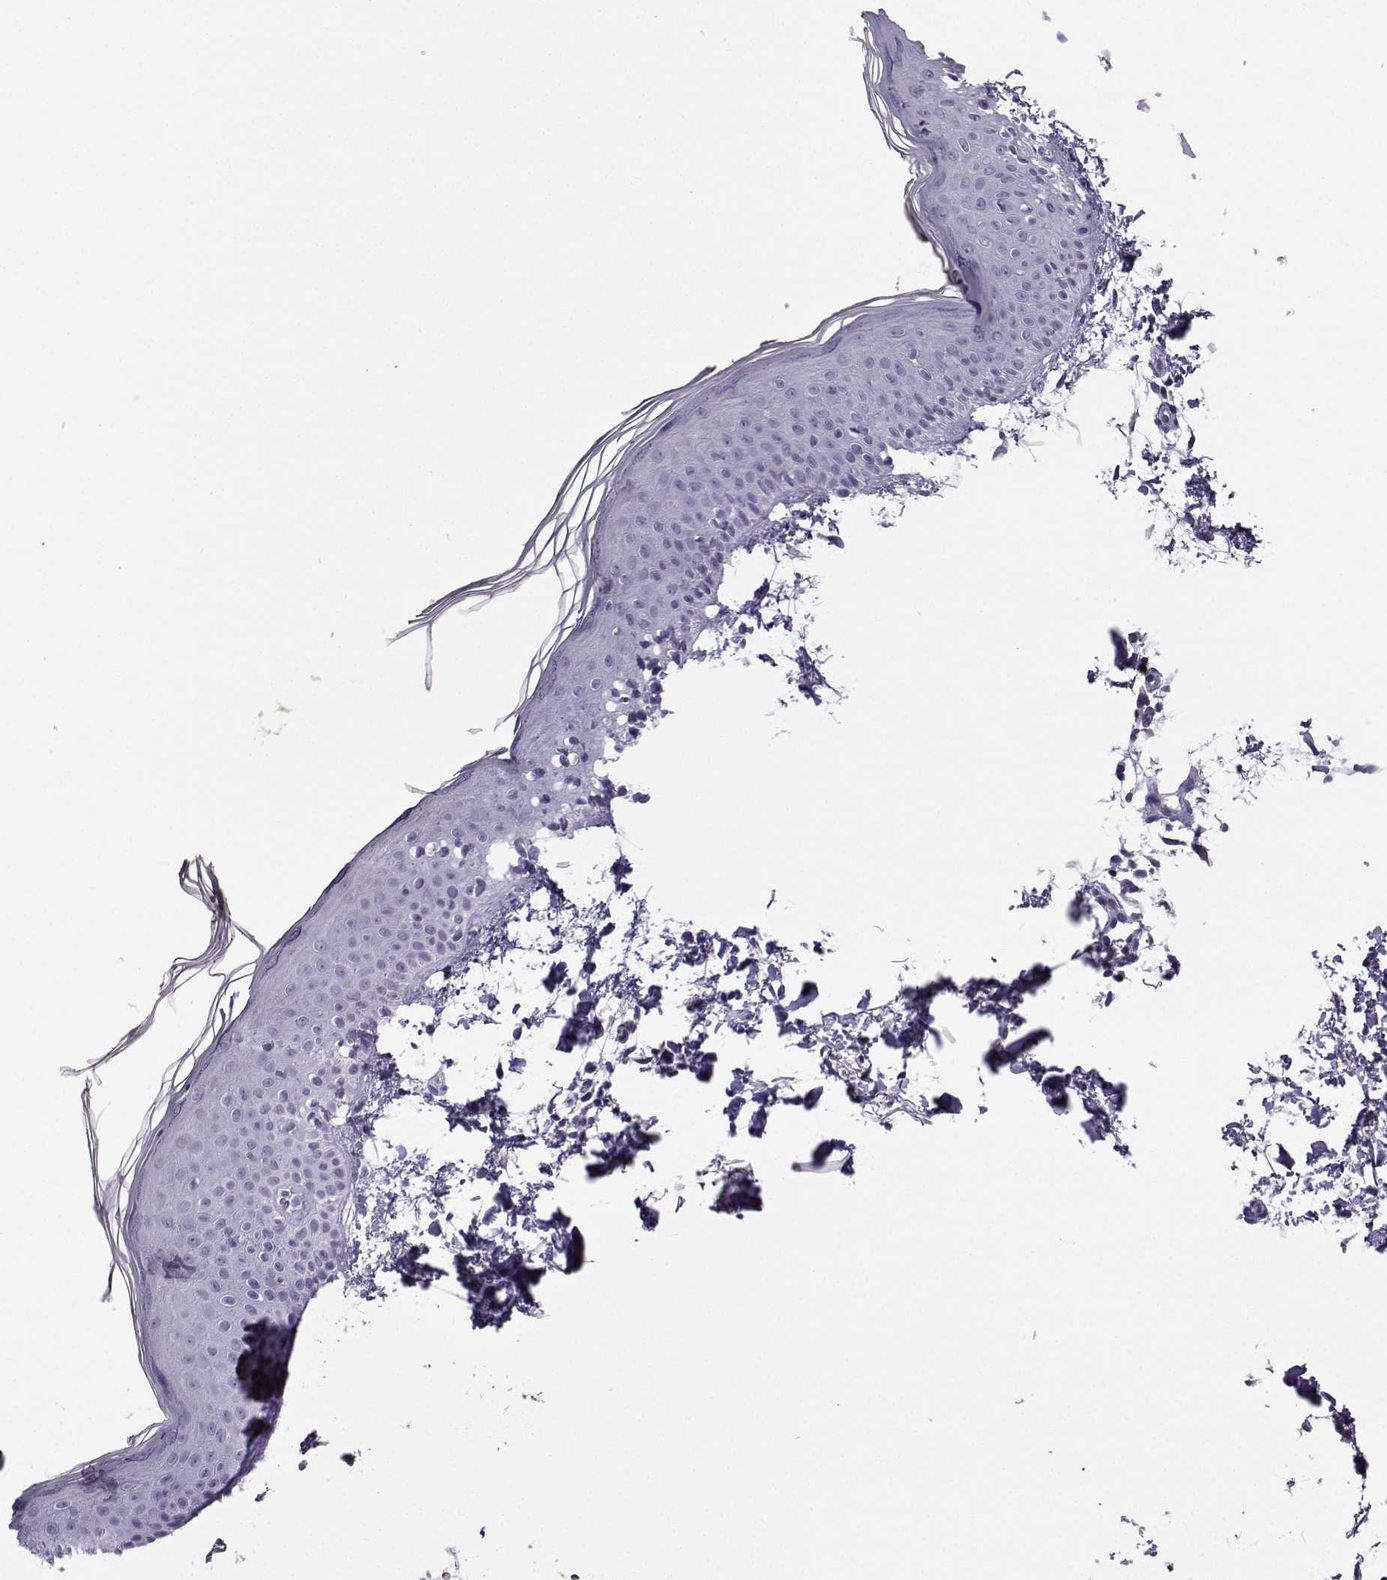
{"staining": {"intensity": "negative", "quantity": "none", "location": "none"}, "tissue": "skin", "cell_type": "Fibroblasts", "image_type": "normal", "snomed": [{"axis": "morphology", "description": "Normal tissue, NOS"}, {"axis": "topography", "description": "Skin"}], "caption": "High magnification brightfield microscopy of benign skin stained with DAB (brown) and counterstained with hematoxylin (blue): fibroblasts show no significant staining. Nuclei are stained in blue.", "gene": "MRGBP", "patient": {"sex": "female", "age": 62}}